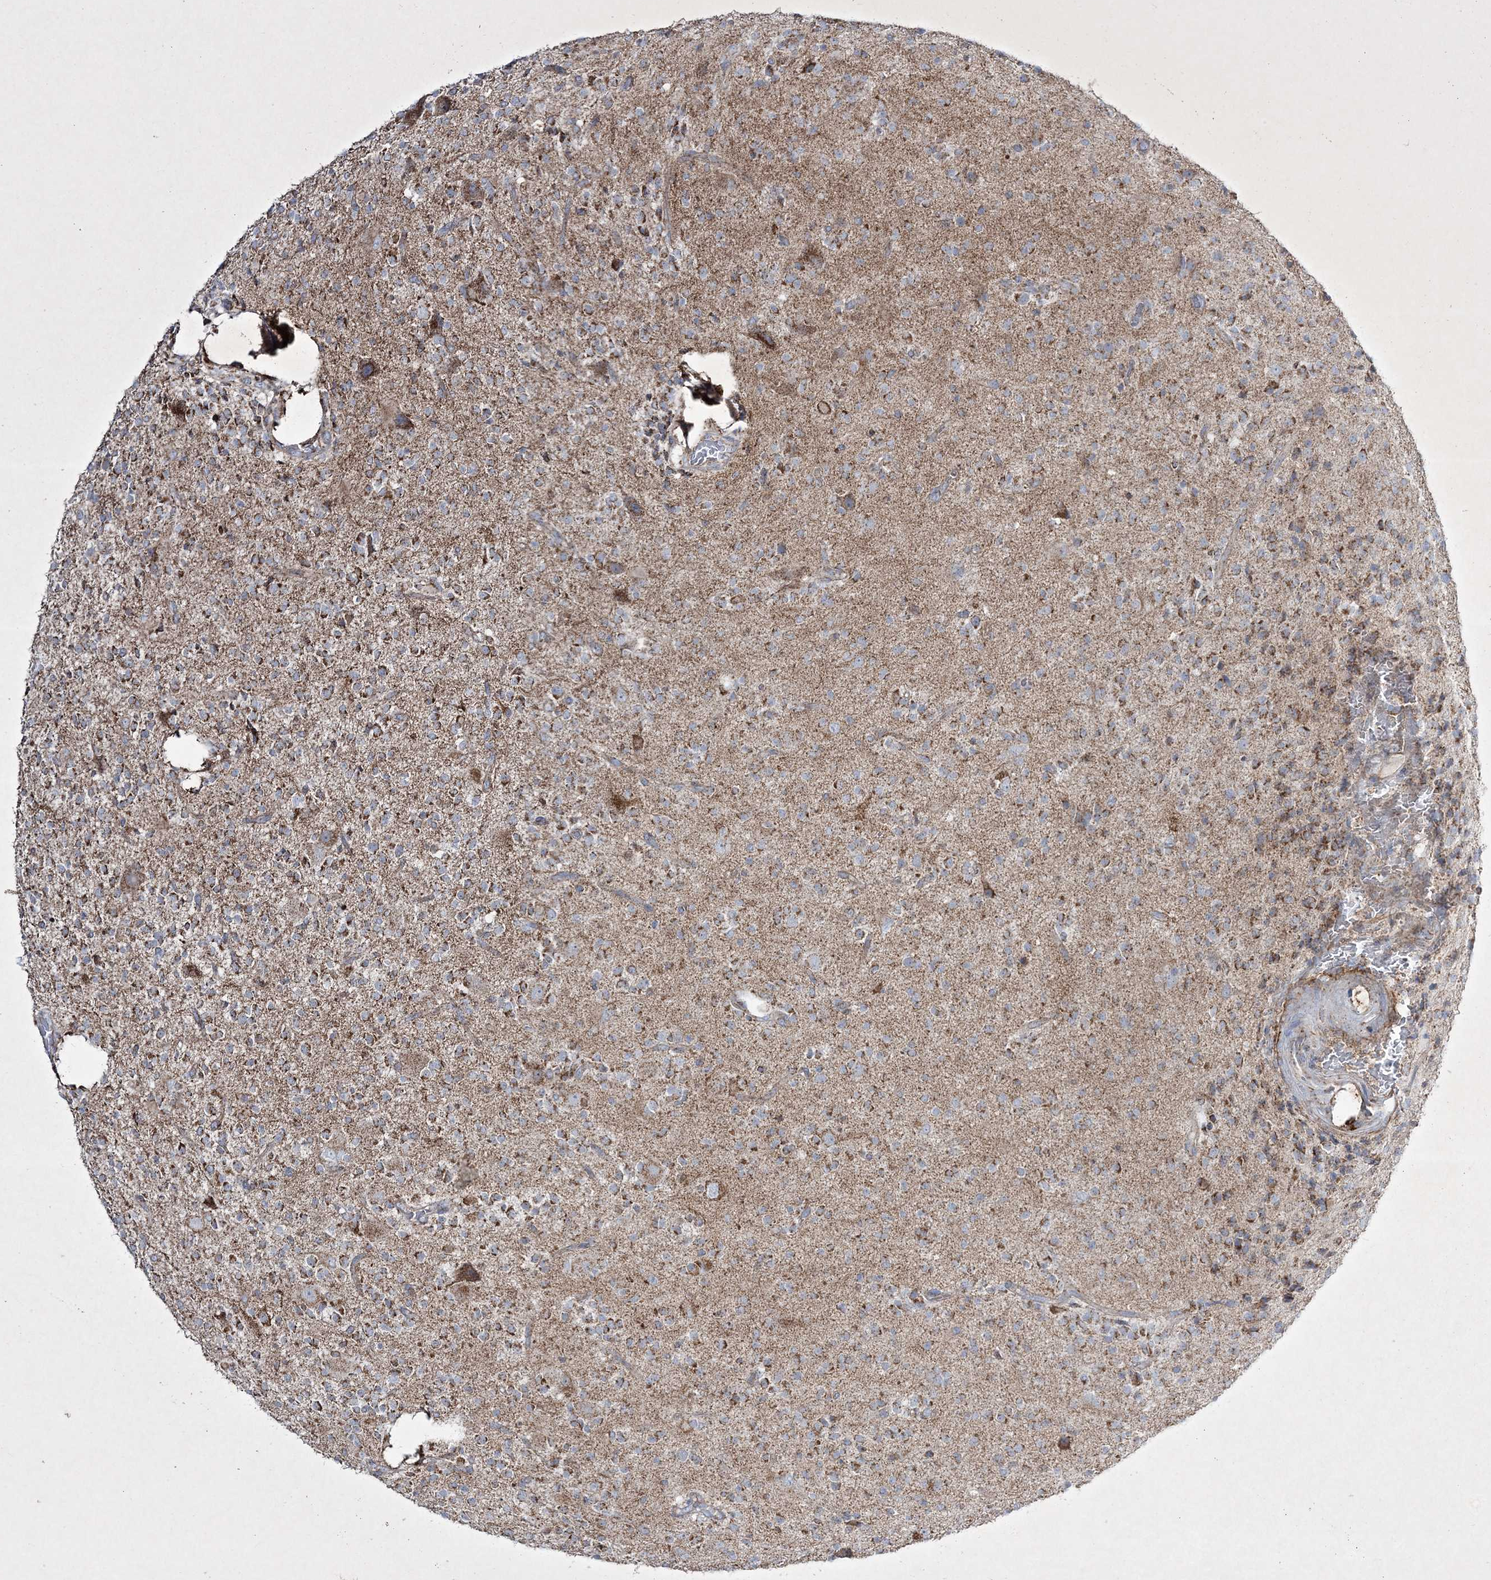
{"staining": {"intensity": "strong", "quantity": ">75%", "location": "cytoplasmic/membranous"}, "tissue": "glioma", "cell_type": "Tumor cells", "image_type": "cancer", "snomed": [{"axis": "morphology", "description": "Glioma, malignant, High grade"}, {"axis": "topography", "description": "Brain"}], "caption": "This is a photomicrograph of immunohistochemistry staining of malignant glioma (high-grade), which shows strong expression in the cytoplasmic/membranous of tumor cells.", "gene": "RICTOR", "patient": {"sex": "male", "age": 34}}